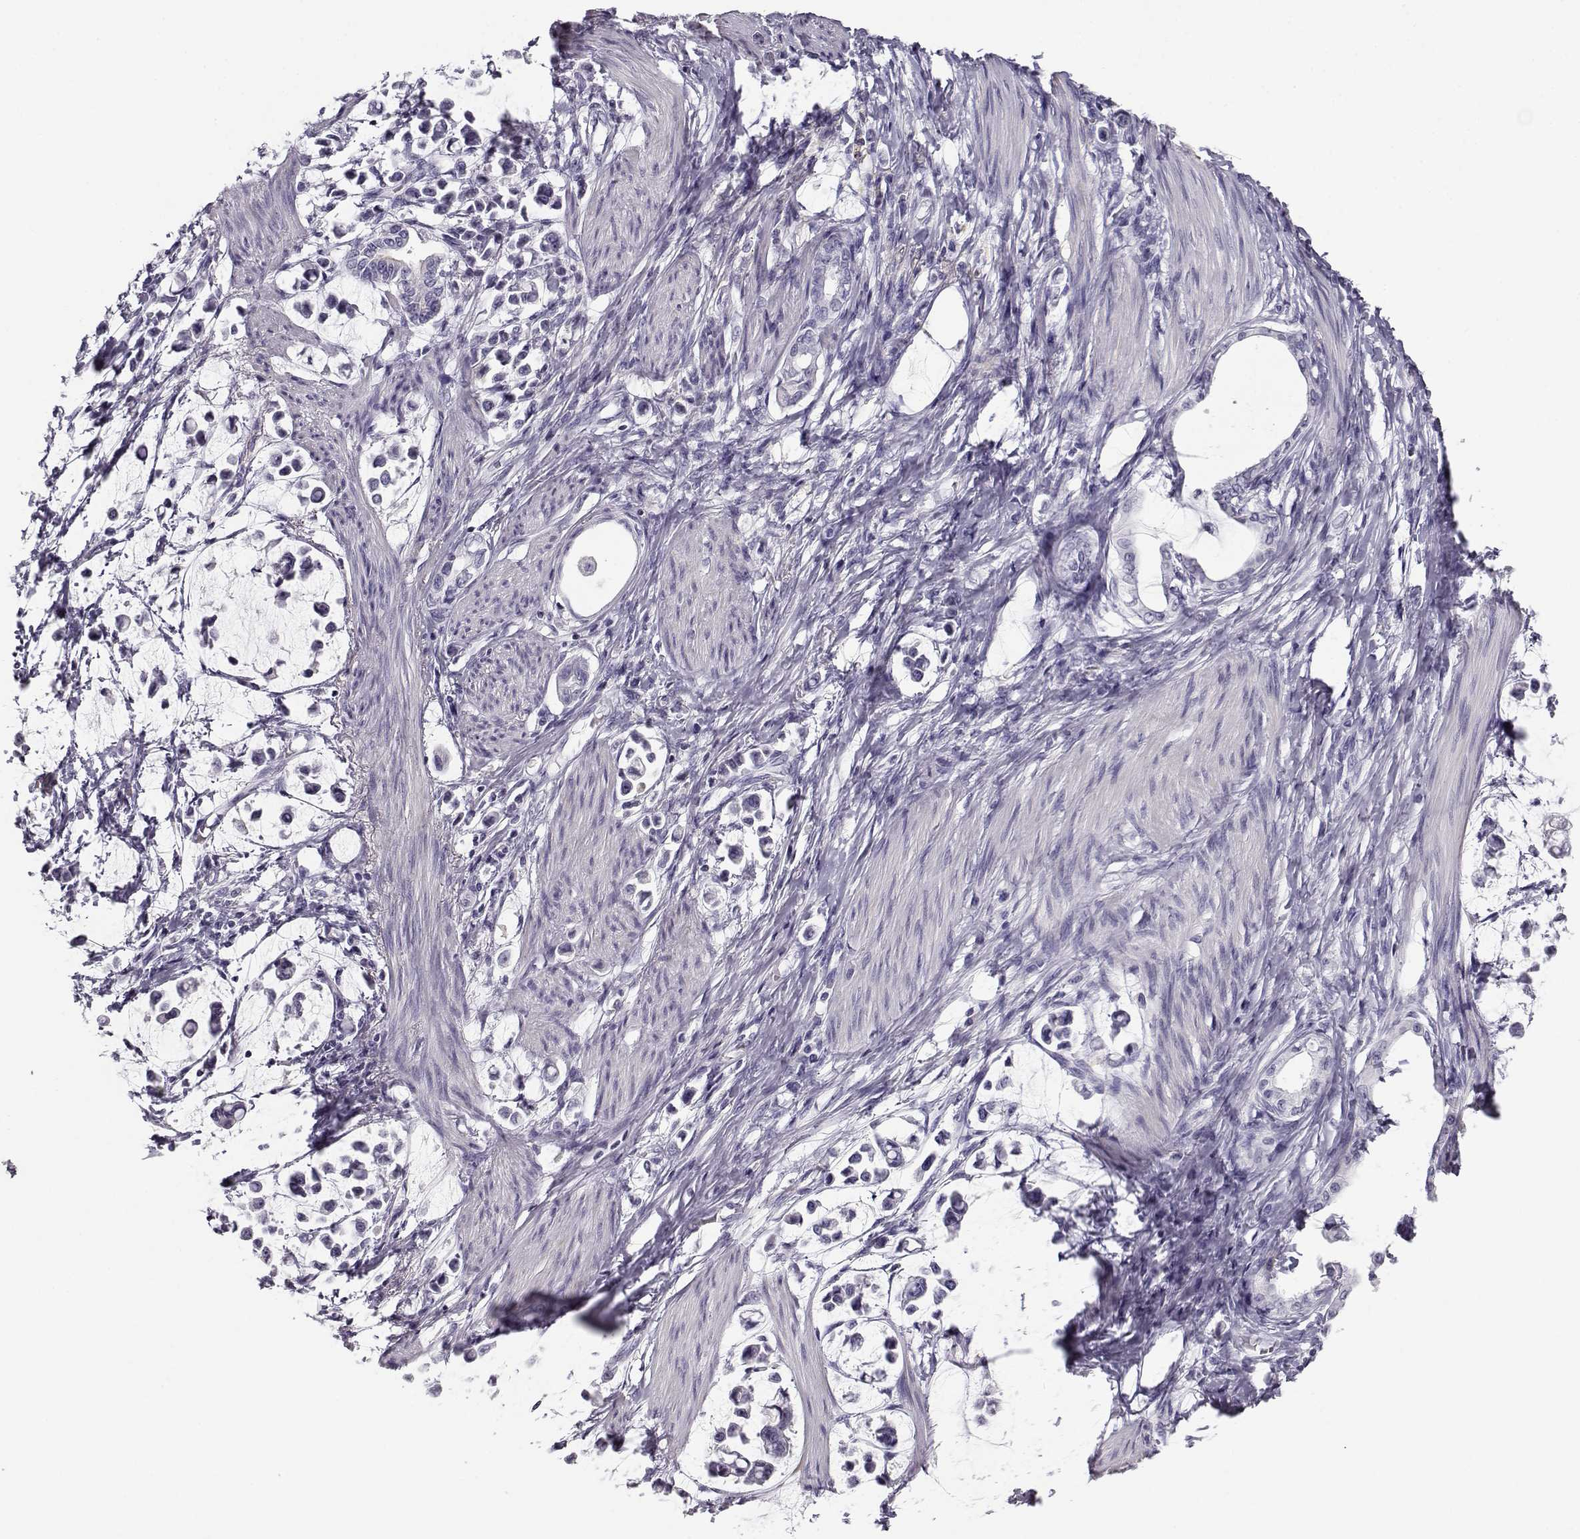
{"staining": {"intensity": "negative", "quantity": "none", "location": "none"}, "tissue": "stomach cancer", "cell_type": "Tumor cells", "image_type": "cancer", "snomed": [{"axis": "morphology", "description": "Adenocarcinoma, NOS"}, {"axis": "topography", "description": "Stomach"}], "caption": "High power microscopy photomicrograph of an IHC histopathology image of adenocarcinoma (stomach), revealing no significant staining in tumor cells.", "gene": "CABS1", "patient": {"sex": "male", "age": 82}}